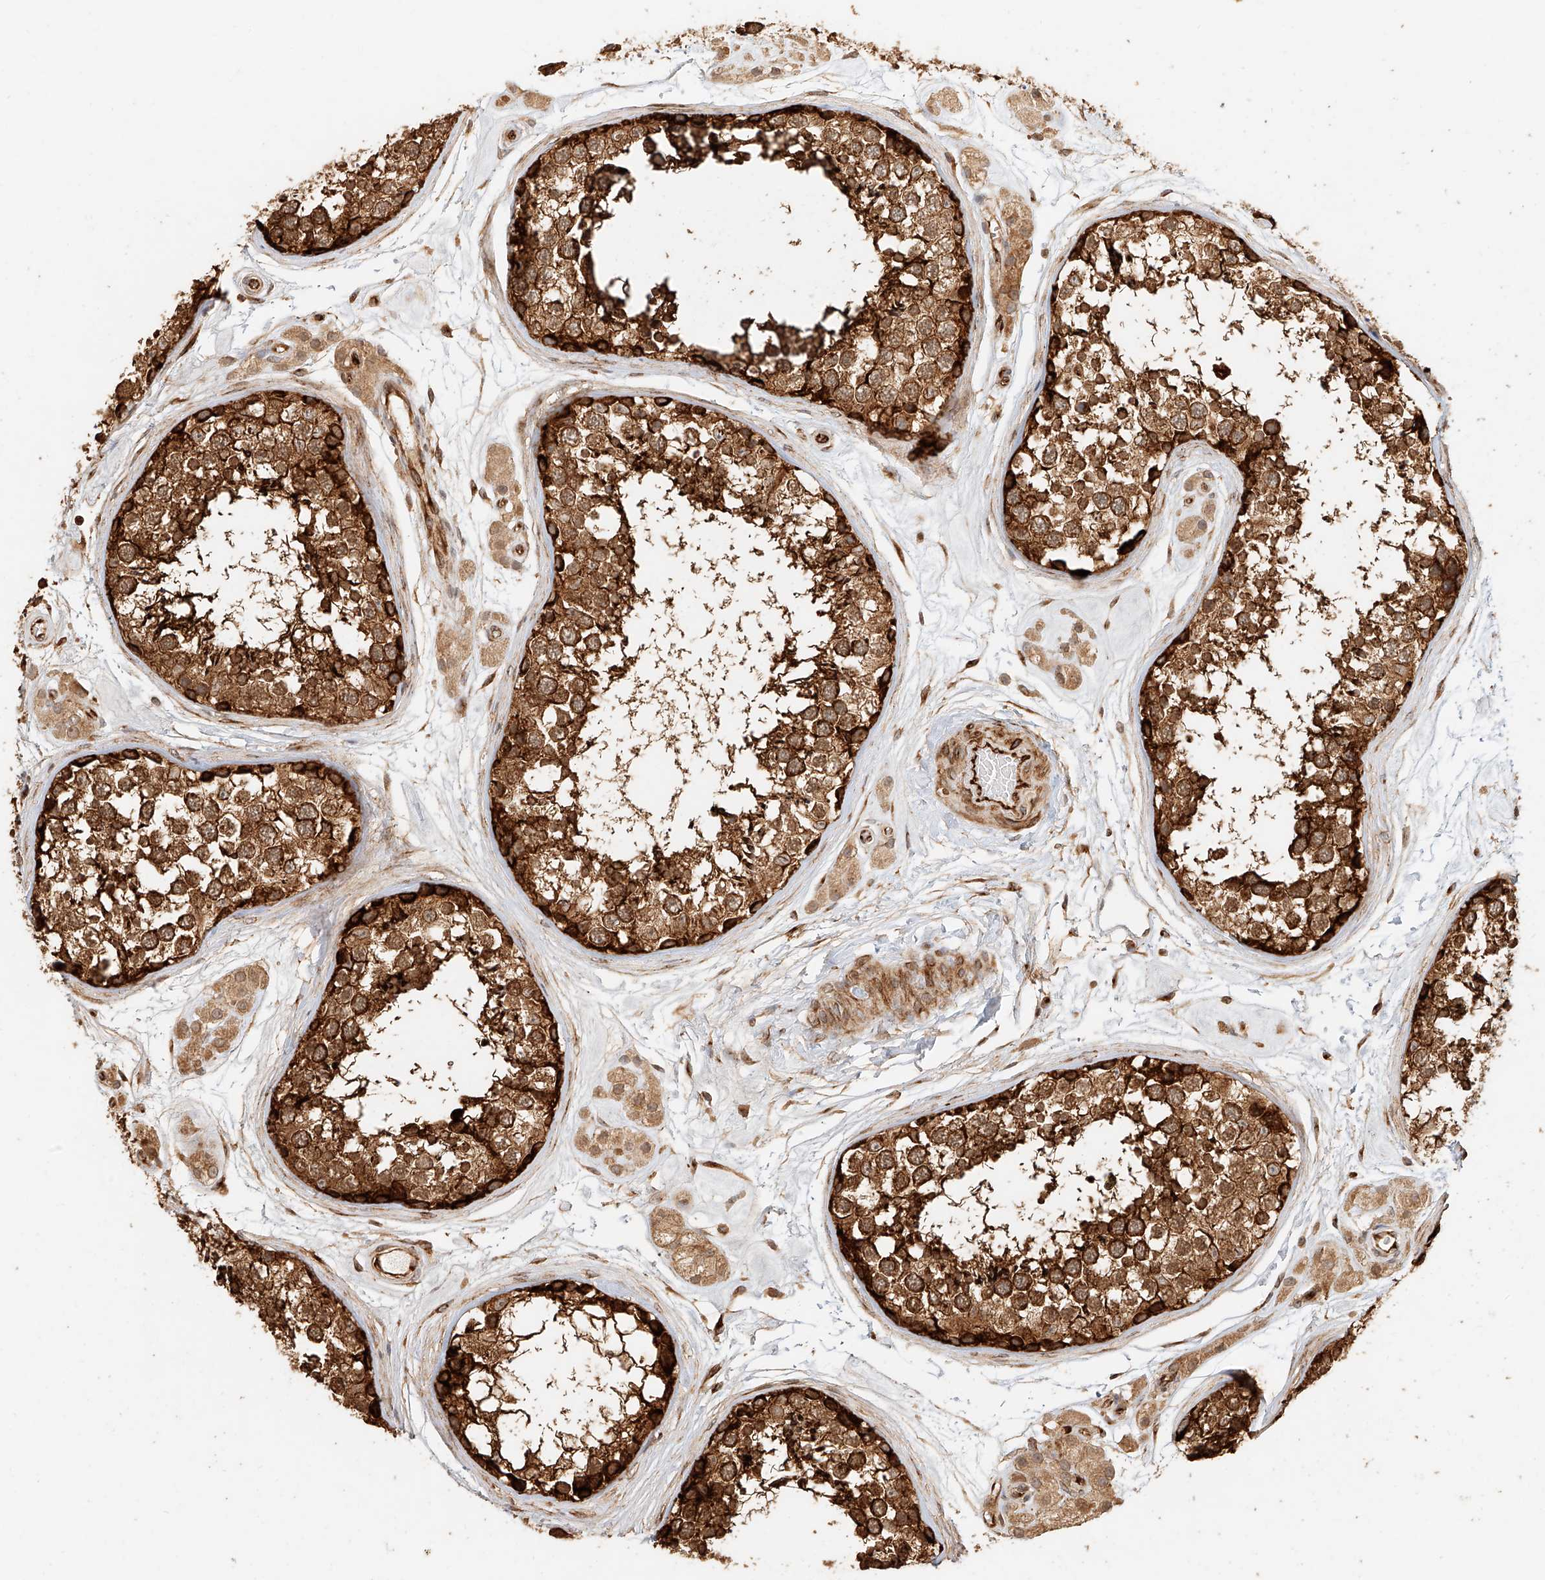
{"staining": {"intensity": "strong", "quantity": ">75%", "location": "cytoplasmic/membranous"}, "tissue": "testis", "cell_type": "Cells in seminiferous ducts", "image_type": "normal", "snomed": [{"axis": "morphology", "description": "Normal tissue, NOS"}, {"axis": "topography", "description": "Testis"}], "caption": "Protein staining by IHC reveals strong cytoplasmic/membranous staining in approximately >75% of cells in seminiferous ducts in unremarkable testis. The protein of interest is shown in brown color, while the nuclei are stained blue.", "gene": "NAP1L1", "patient": {"sex": "male", "age": 56}}